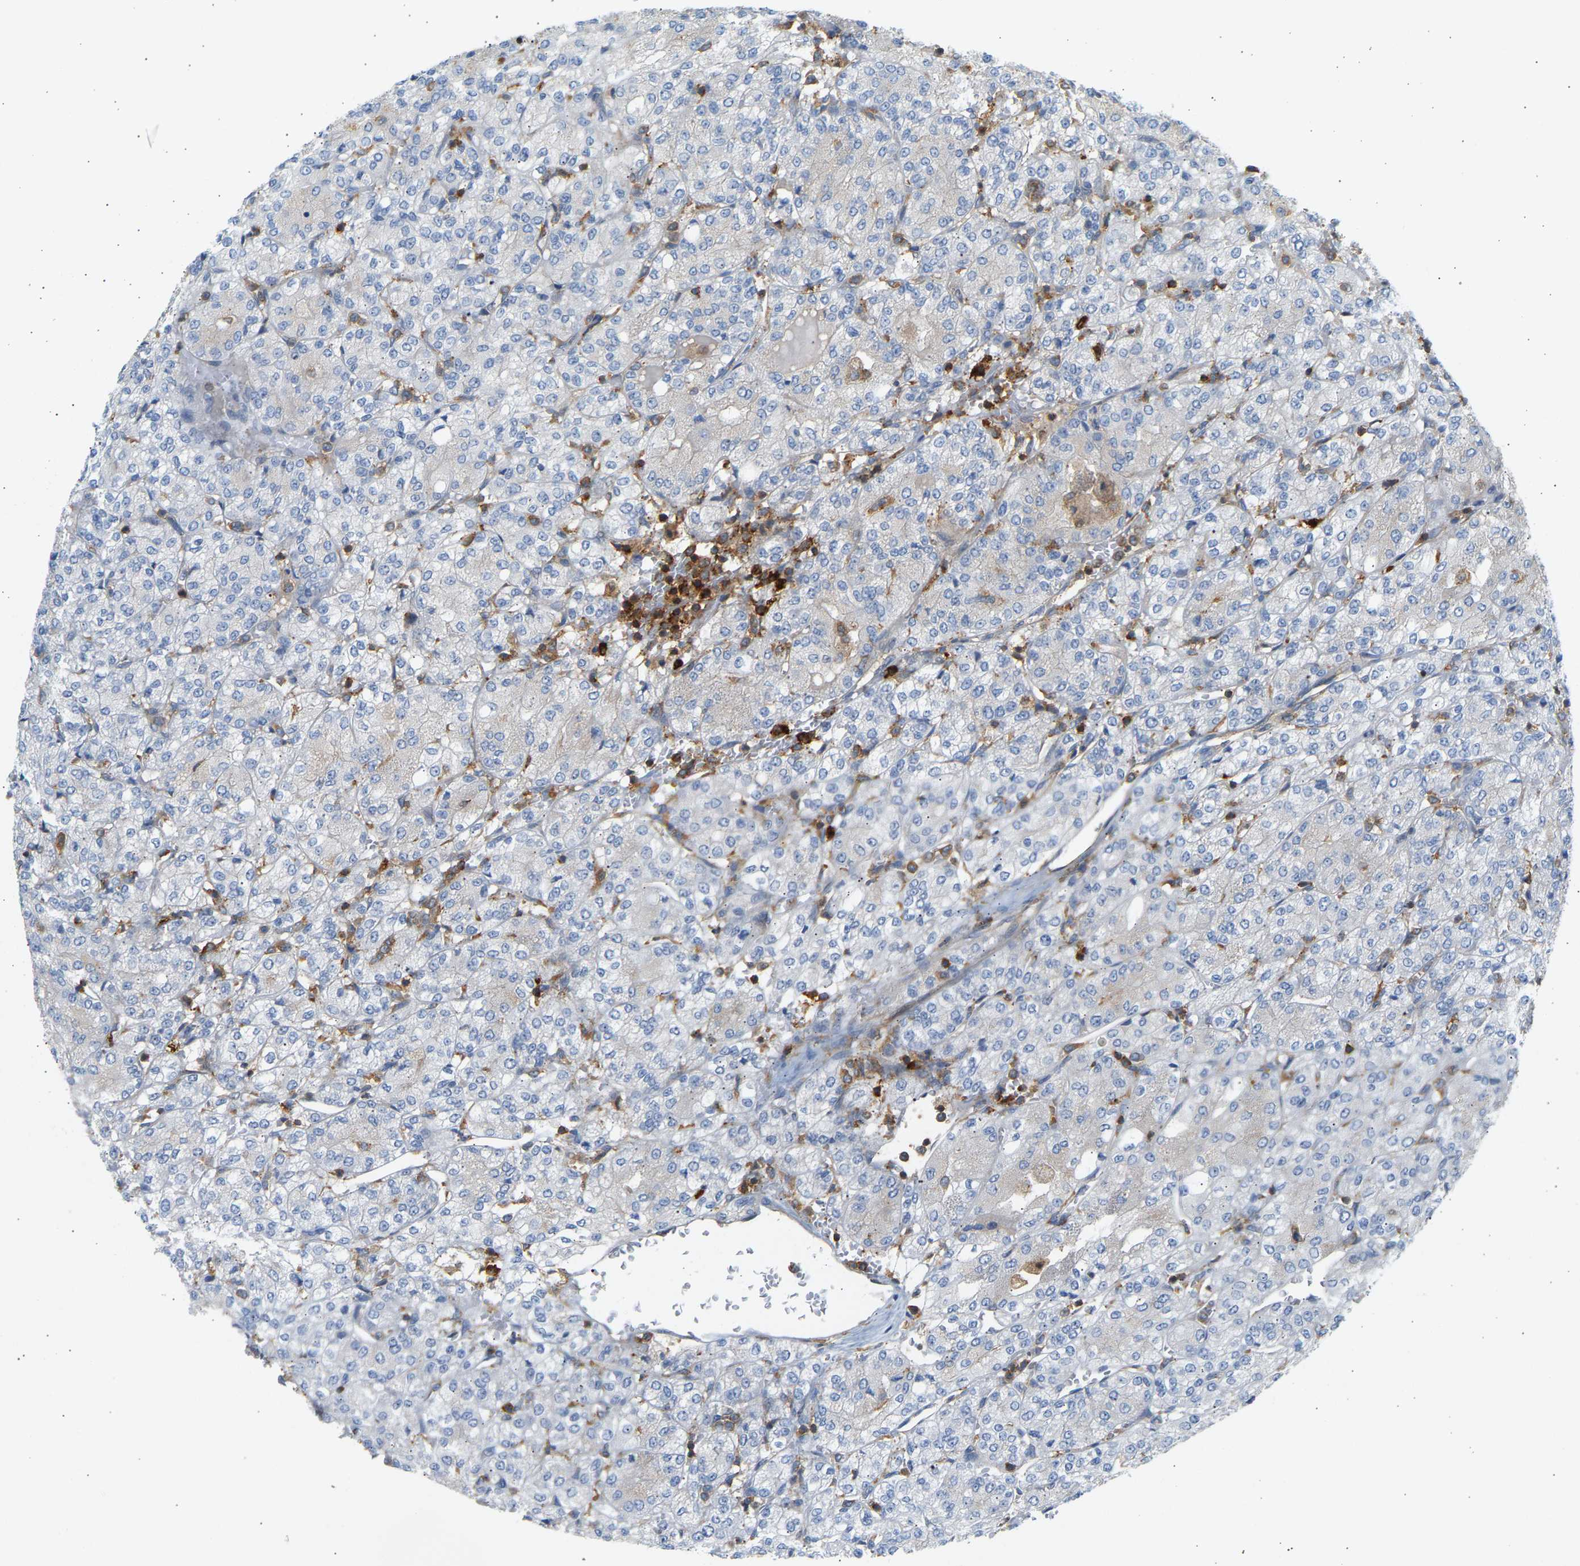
{"staining": {"intensity": "negative", "quantity": "none", "location": "none"}, "tissue": "renal cancer", "cell_type": "Tumor cells", "image_type": "cancer", "snomed": [{"axis": "morphology", "description": "Adenocarcinoma, NOS"}, {"axis": "topography", "description": "Kidney"}], "caption": "The immunohistochemistry micrograph has no significant staining in tumor cells of renal adenocarcinoma tissue. (DAB (3,3'-diaminobenzidine) immunohistochemistry visualized using brightfield microscopy, high magnification).", "gene": "FNBP1", "patient": {"sex": "male", "age": 77}}